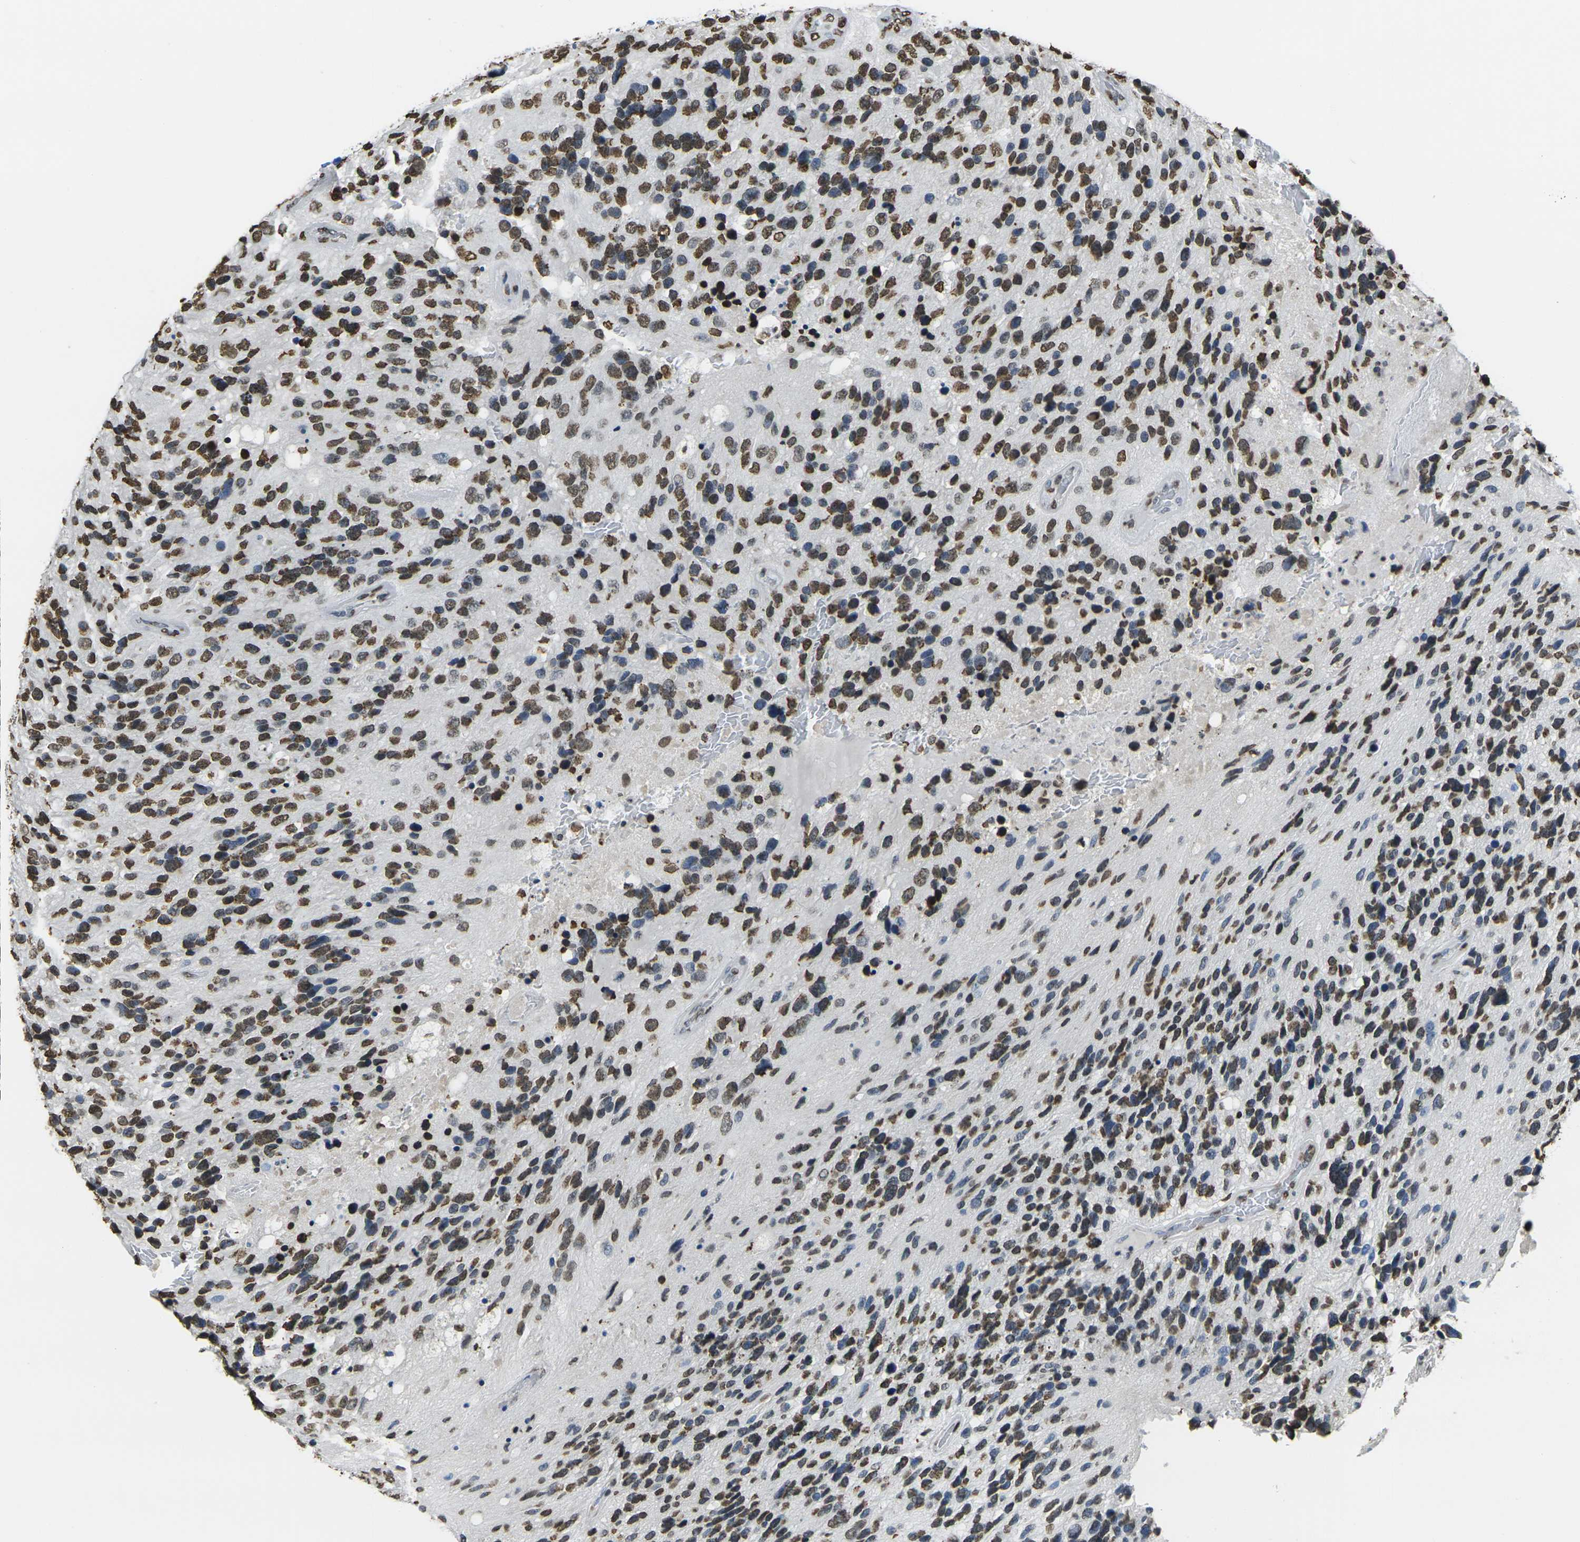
{"staining": {"intensity": "strong", "quantity": ">75%", "location": "nuclear"}, "tissue": "glioma", "cell_type": "Tumor cells", "image_type": "cancer", "snomed": [{"axis": "morphology", "description": "Glioma, malignant, High grade"}, {"axis": "topography", "description": "Brain"}], "caption": "Human glioma stained with a brown dye demonstrates strong nuclear positive staining in approximately >75% of tumor cells.", "gene": "DRAXIN", "patient": {"sex": "female", "age": 58}}